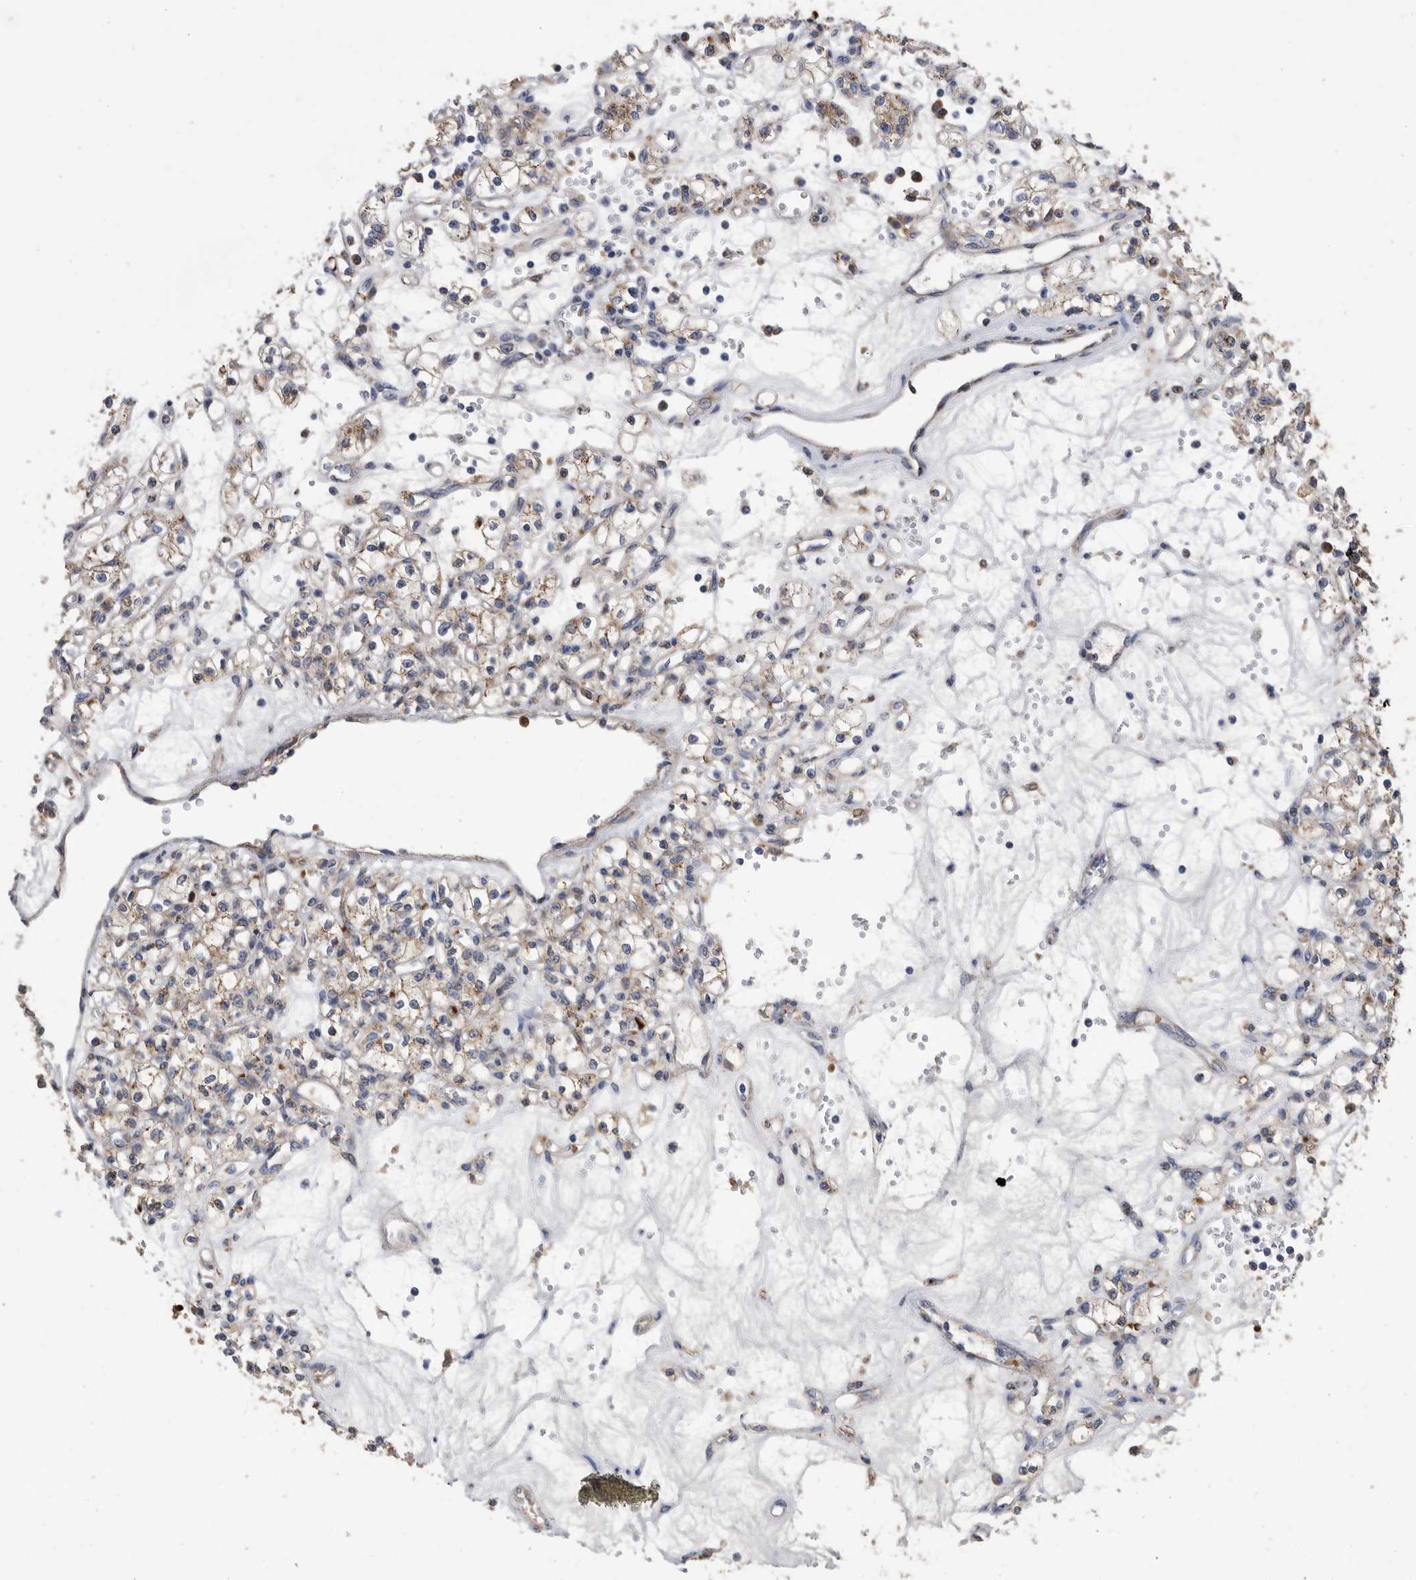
{"staining": {"intensity": "weak", "quantity": ">75%", "location": "cytoplasmic/membranous"}, "tissue": "renal cancer", "cell_type": "Tumor cells", "image_type": "cancer", "snomed": [{"axis": "morphology", "description": "Adenocarcinoma, NOS"}, {"axis": "topography", "description": "Kidney"}], "caption": "Brown immunohistochemical staining in human renal cancer (adenocarcinoma) demonstrates weak cytoplasmic/membranous expression in approximately >75% of tumor cells. (DAB (3,3'-diaminobenzidine) = brown stain, brightfield microscopy at high magnification).", "gene": "CRISPLD2", "patient": {"sex": "female", "age": 59}}